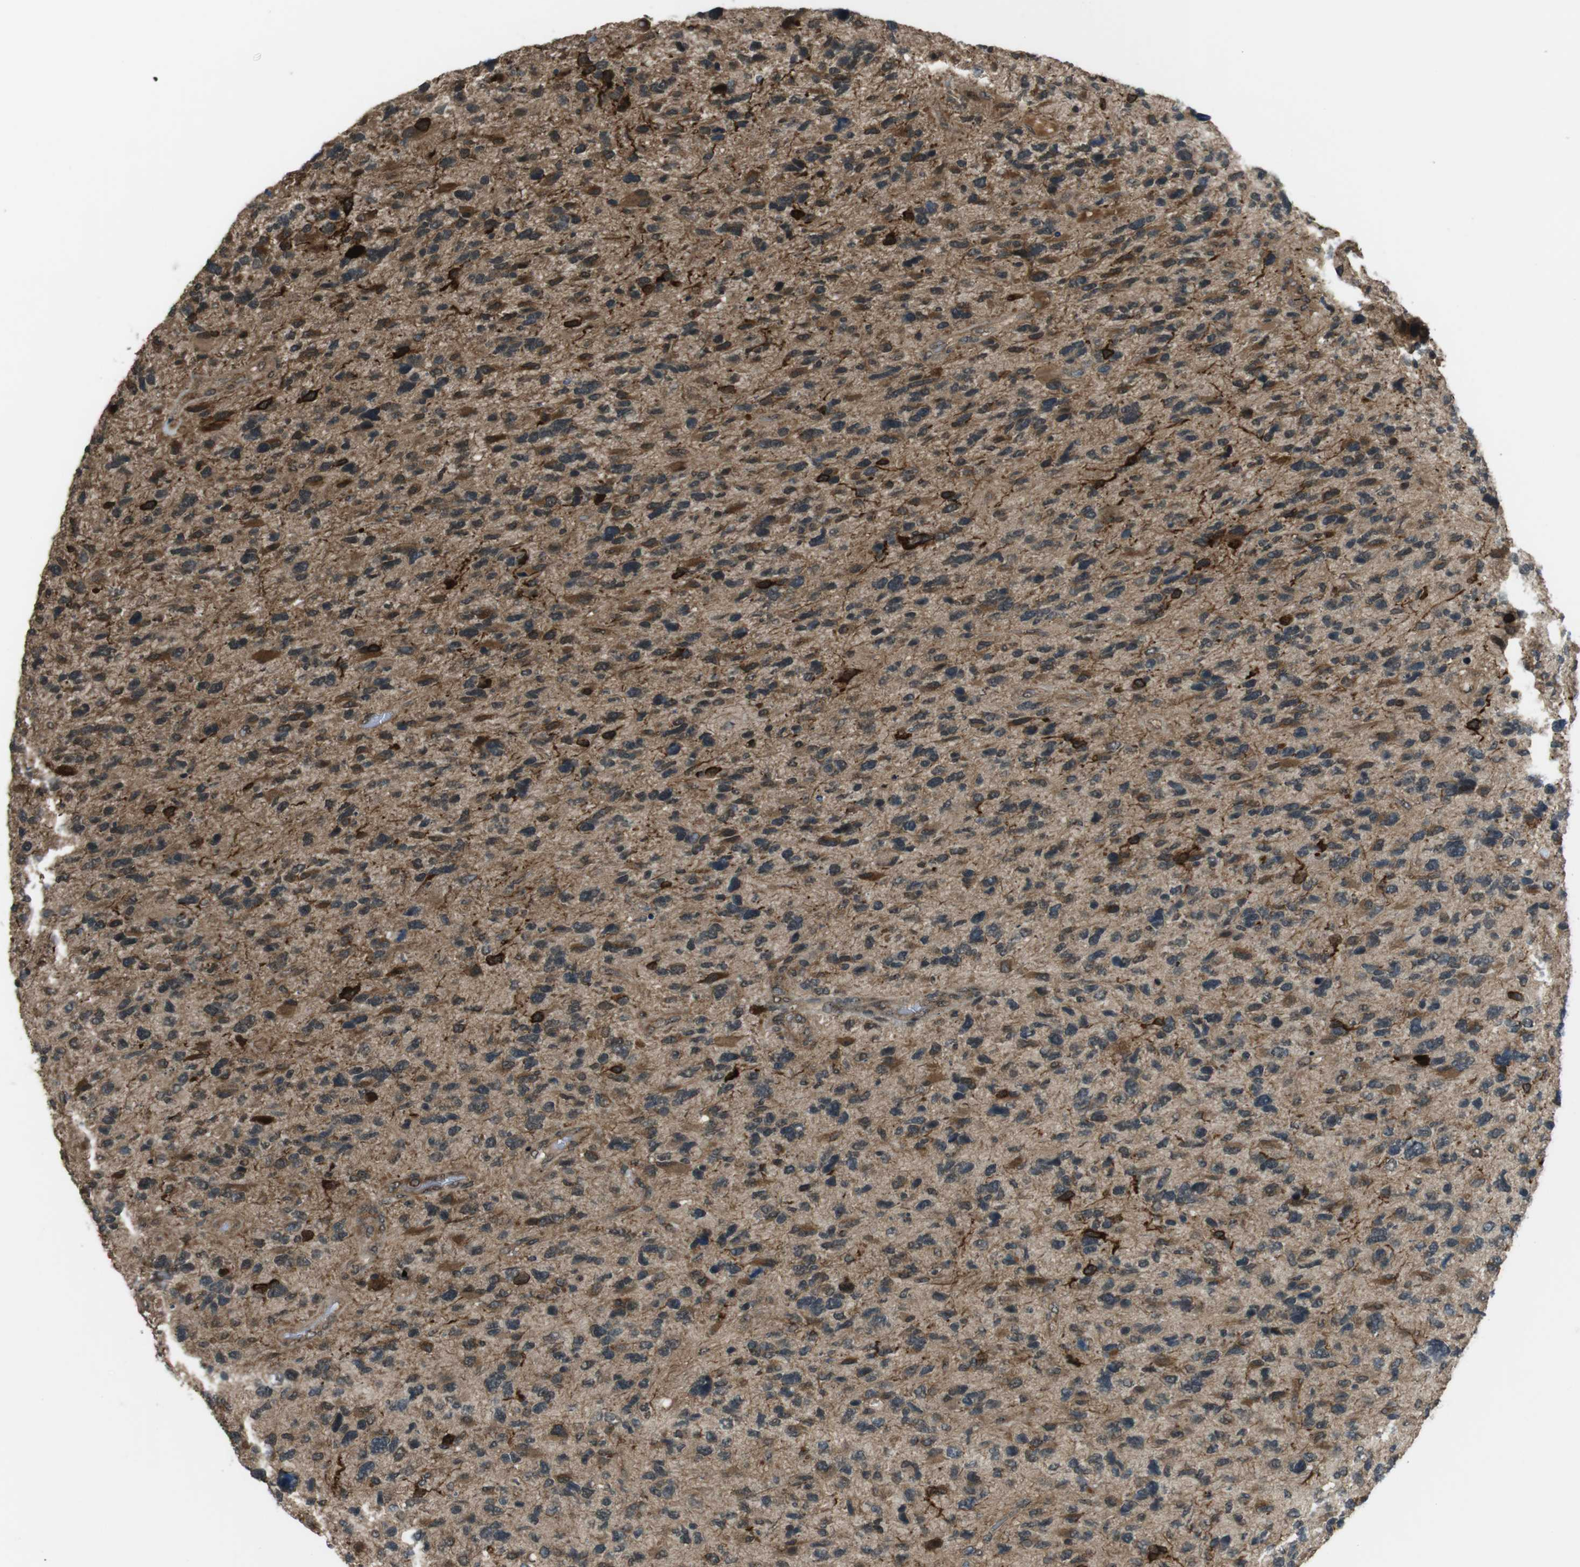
{"staining": {"intensity": "moderate", "quantity": "25%-75%", "location": "cytoplasmic/membranous"}, "tissue": "glioma", "cell_type": "Tumor cells", "image_type": "cancer", "snomed": [{"axis": "morphology", "description": "Glioma, malignant, High grade"}, {"axis": "topography", "description": "Brain"}], "caption": "The immunohistochemical stain highlights moderate cytoplasmic/membranous expression in tumor cells of glioma tissue.", "gene": "TIAM2", "patient": {"sex": "female", "age": 58}}